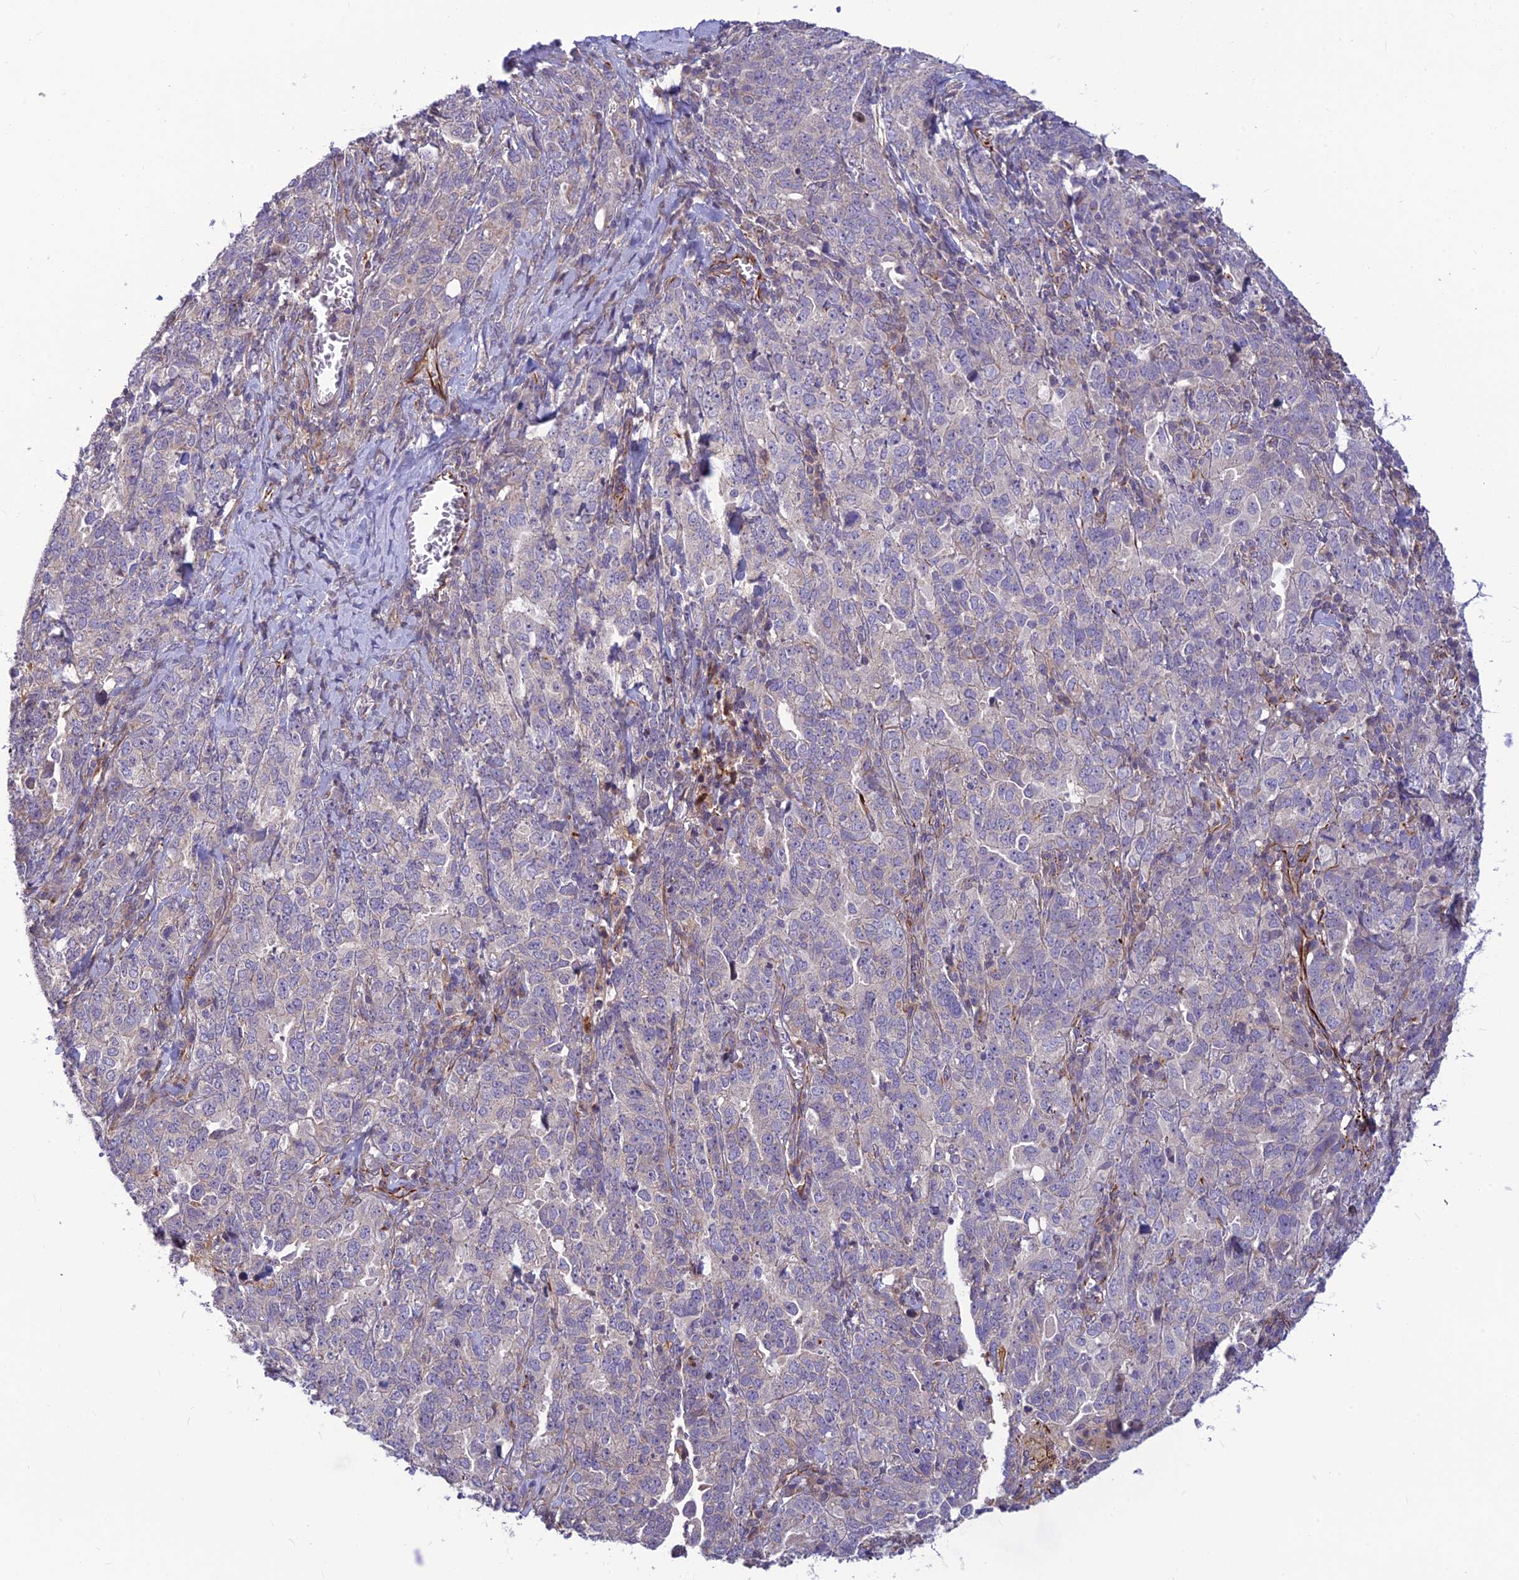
{"staining": {"intensity": "negative", "quantity": "none", "location": "none"}, "tissue": "ovarian cancer", "cell_type": "Tumor cells", "image_type": "cancer", "snomed": [{"axis": "morphology", "description": "Carcinoma, endometroid"}, {"axis": "topography", "description": "Ovary"}], "caption": "IHC of ovarian endometroid carcinoma reveals no positivity in tumor cells. (DAB immunohistochemistry (IHC) with hematoxylin counter stain).", "gene": "ST8SIA5", "patient": {"sex": "female", "age": 62}}